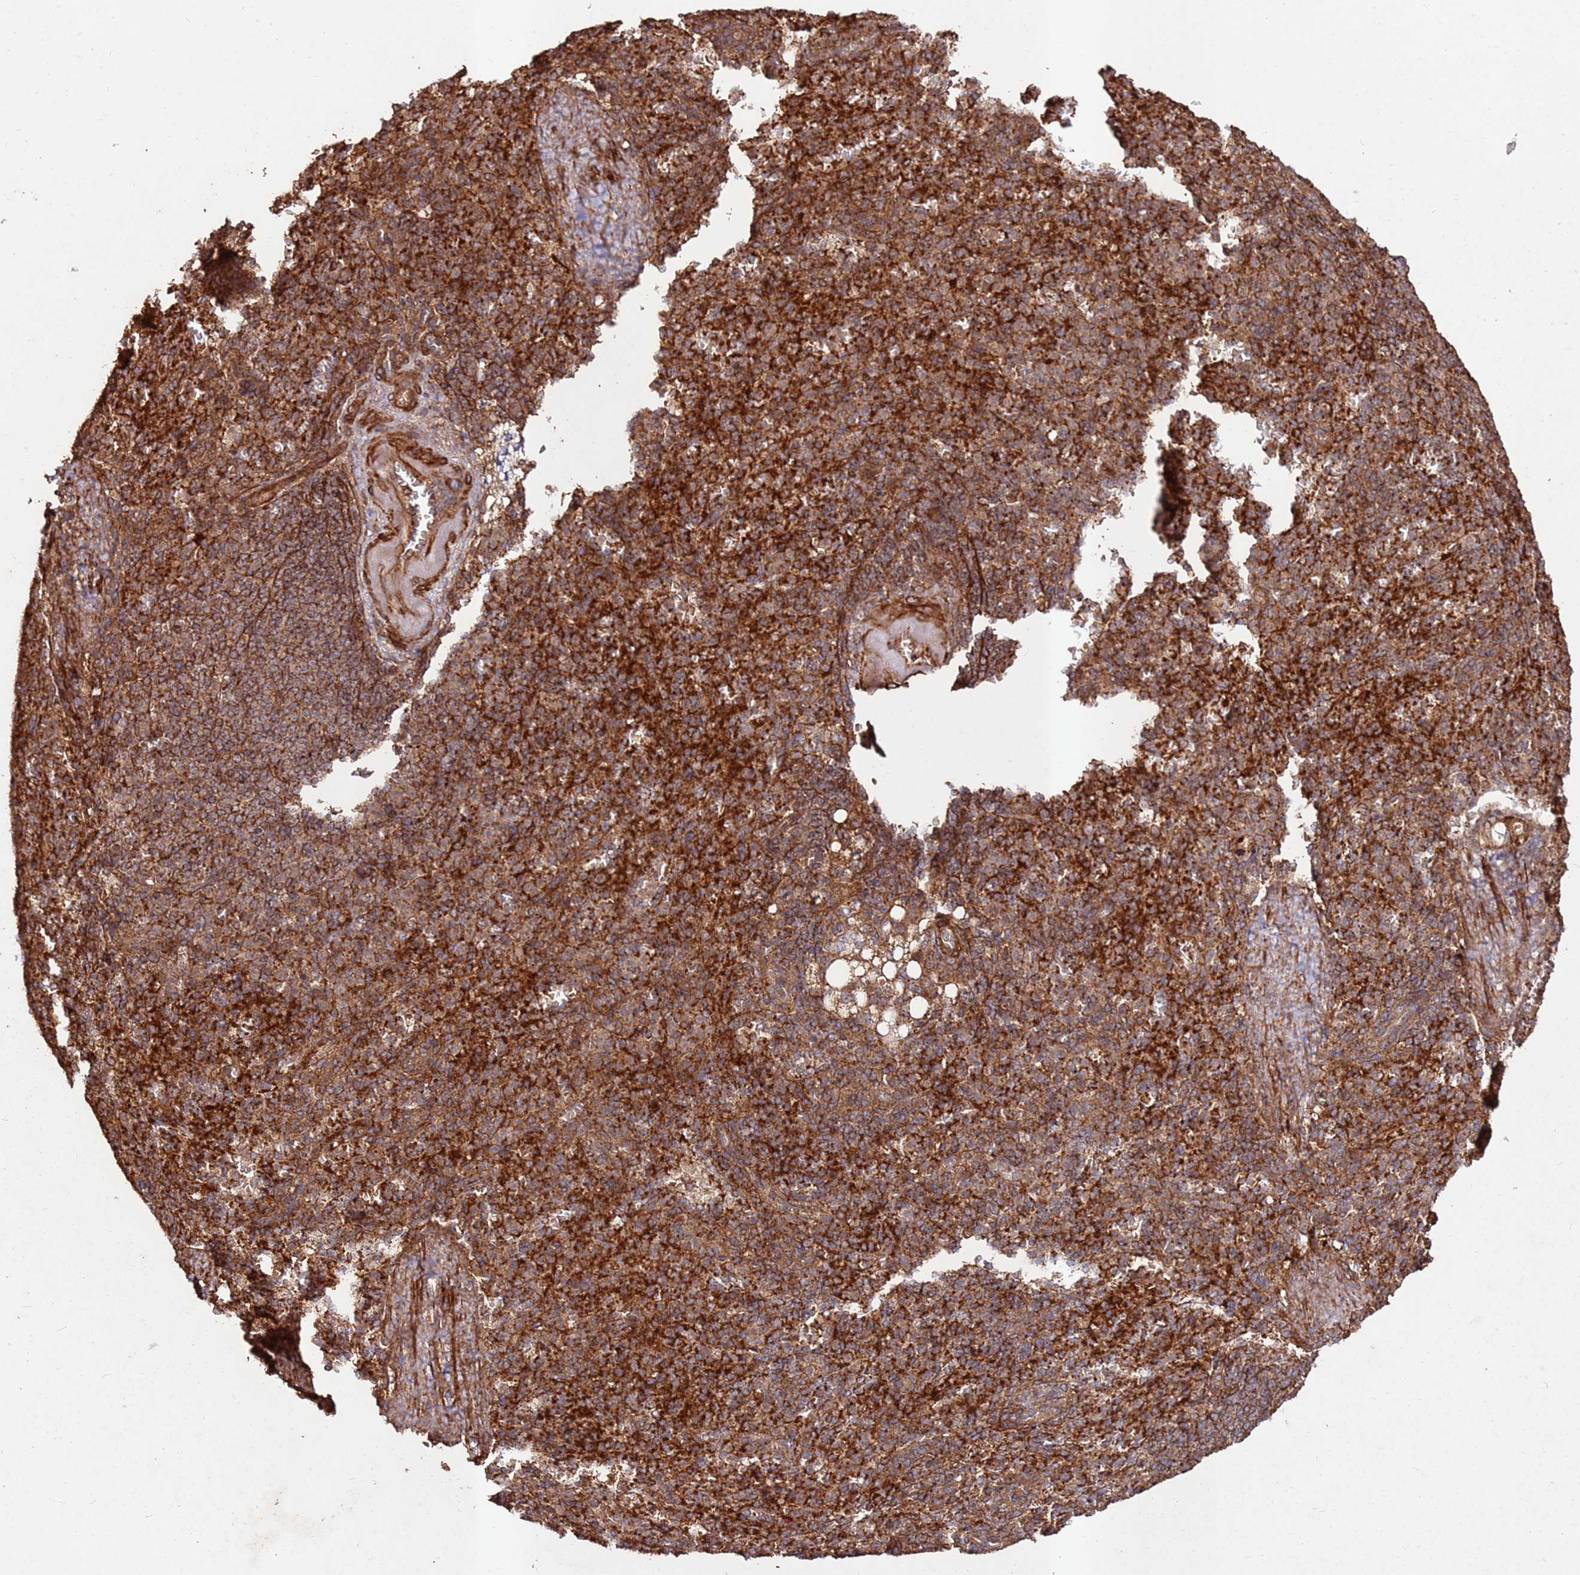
{"staining": {"intensity": "strong", "quantity": ">75%", "location": "cytoplasmic/membranous"}, "tissue": "spleen", "cell_type": "Cells in red pulp", "image_type": "normal", "snomed": [{"axis": "morphology", "description": "Normal tissue, NOS"}, {"axis": "topography", "description": "Spleen"}], "caption": "Immunohistochemistry photomicrograph of normal spleen stained for a protein (brown), which shows high levels of strong cytoplasmic/membranous expression in approximately >75% of cells in red pulp.", "gene": "FAM186A", "patient": {"sex": "female", "age": 74}}